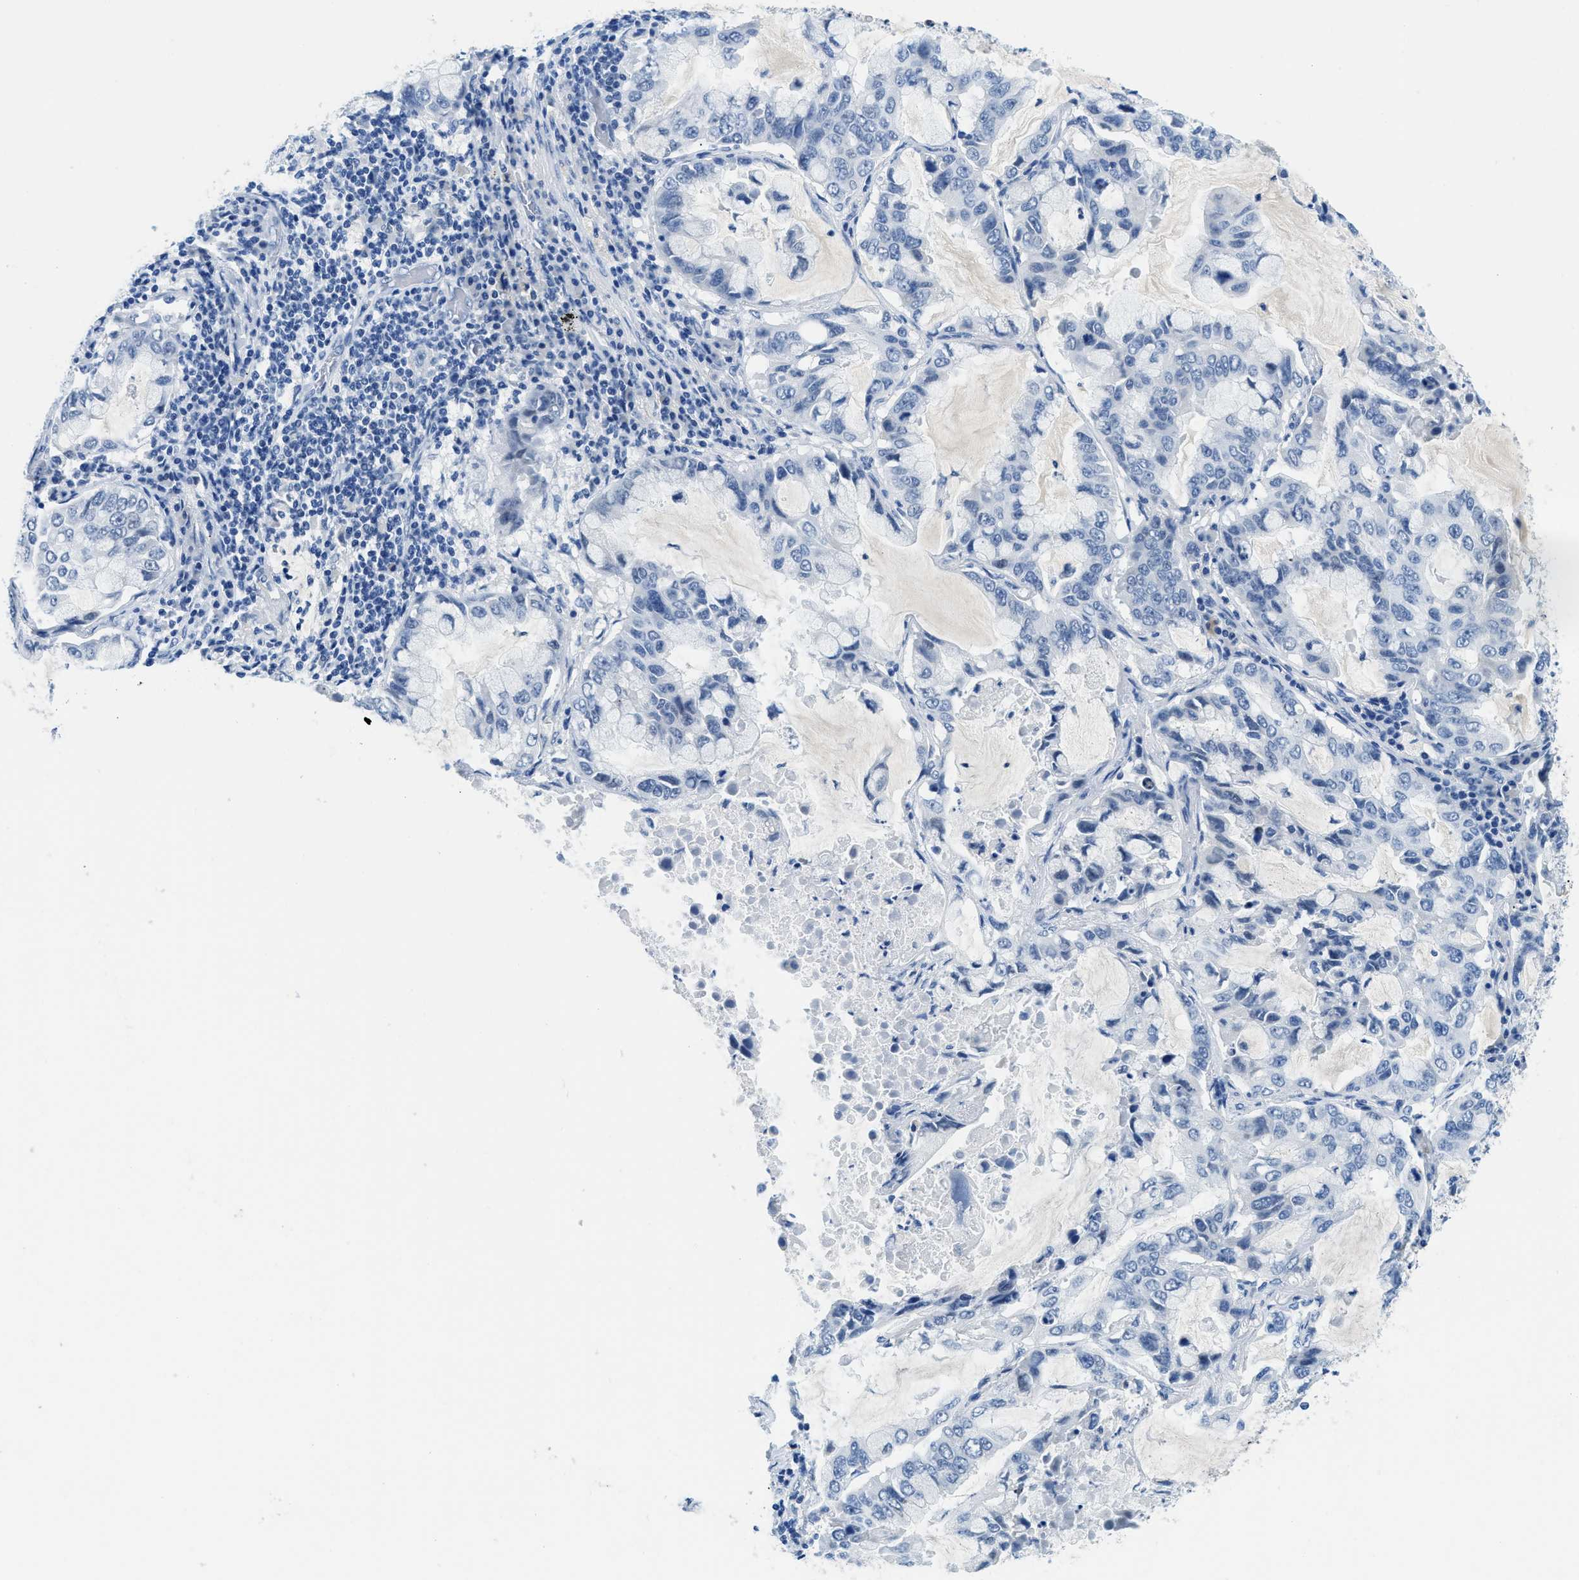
{"staining": {"intensity": "negative", "quantity": "none", "location": "none"}, "tissue": "lung cancer", "cell_type": "Tumor cells", "image_type": "cancer", "snomed": [{"axis": "morphology", "description": "Adenocarcinoma, NOS"}, {"axis": "topography", "description": "Lung"}], "caption": "Immunohistochemistry (IHC) photomicrograph of adenocarcinoma (lung) stained for a protein (brown), which demonstrates no positivity in tumor cells.", "gene": "MBL2", "patient": {"sex": "male", "age": 64}}